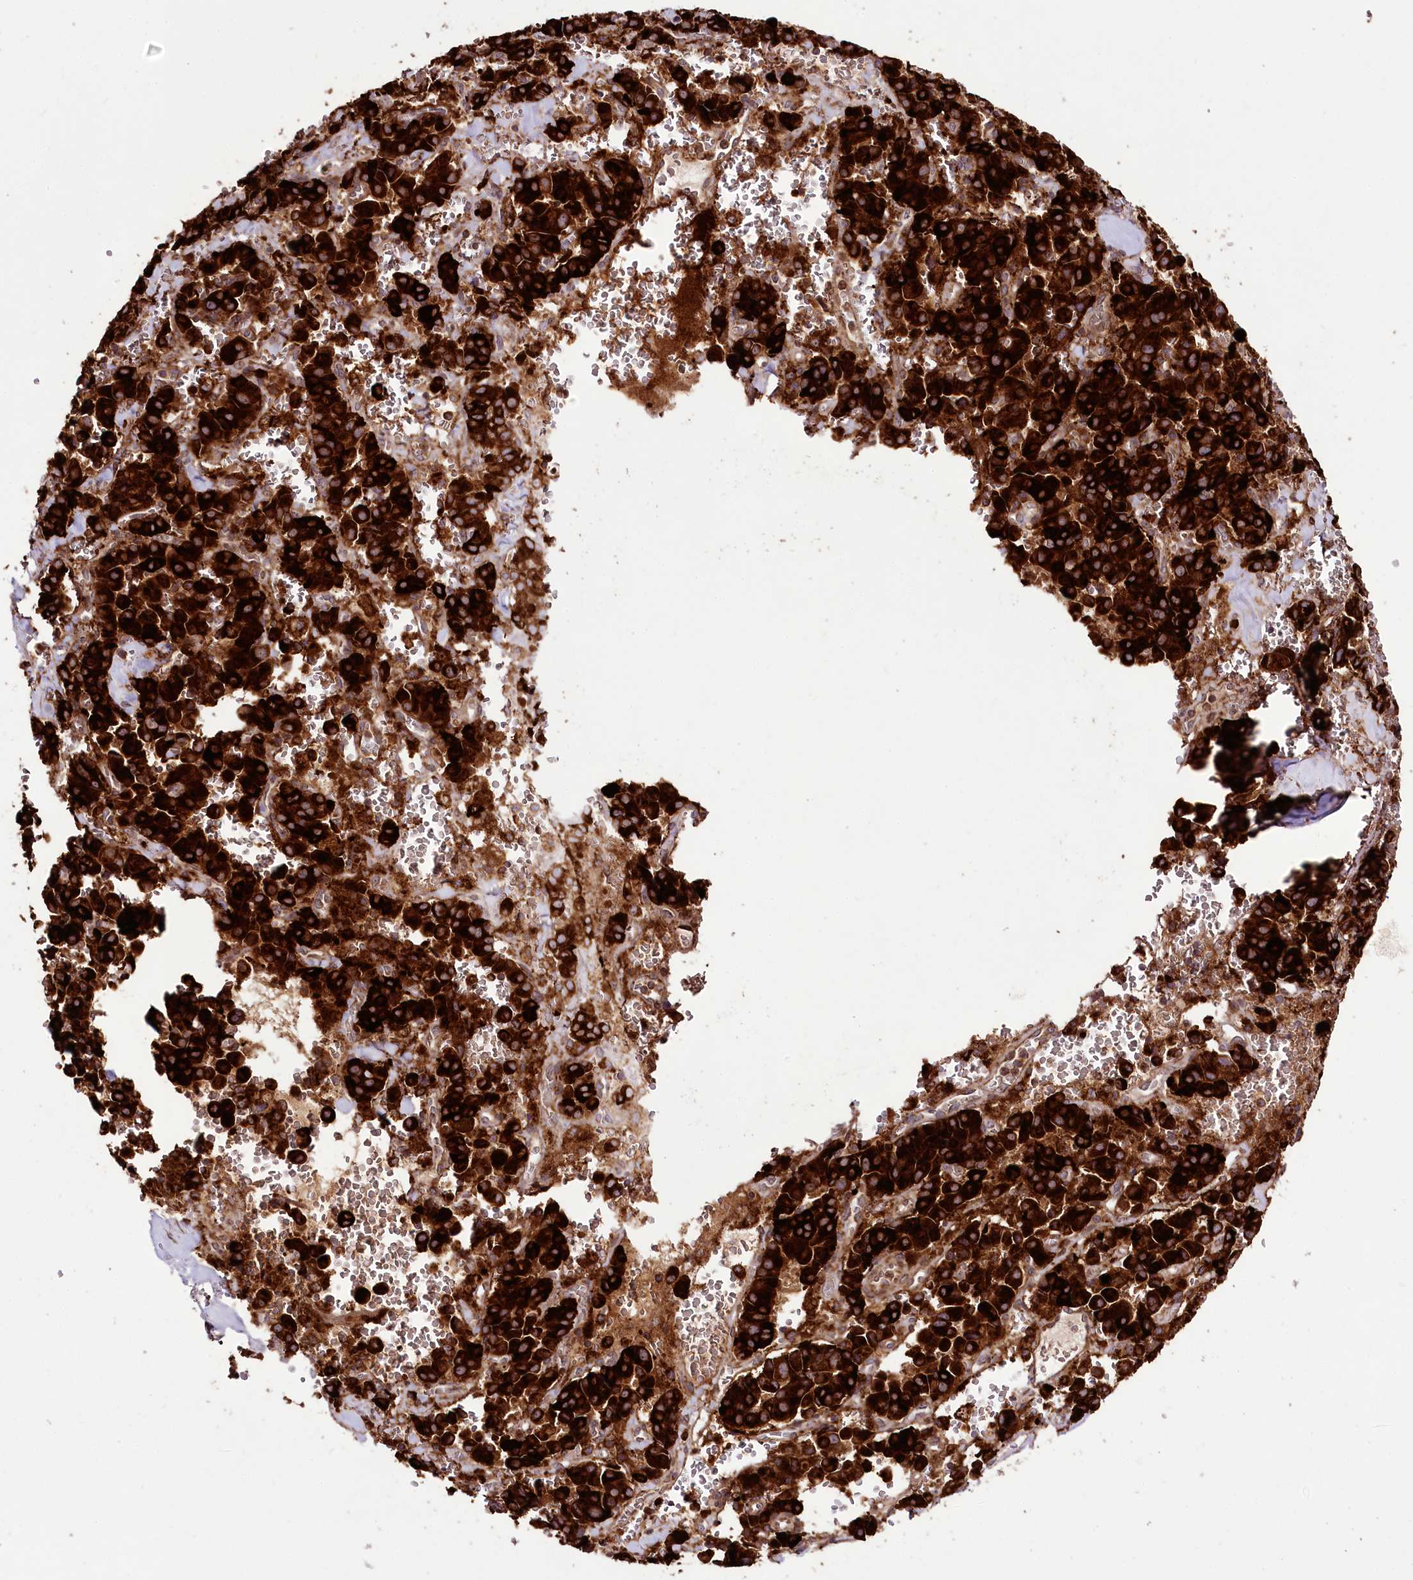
{"staining": {"intensity": "strong", "quantity": ">75%", "location": "cytoplasmic/membranous"}, "tissue": "pancreatic cancer", "cell_type": "Tumor cells", "image_type": "cancer", "snomed": [{"axis": "morphology", "description": "Adenocarcinoma, NOS"}, {"axis": "topography", "description": "Pancreas"}], "caption": "Immunohistochemical staining of human pancreatic adenocarcinoma exhibits high levels of strong cytoplasmic/membranous protein expression in about >75% of tumor cells.", "gene": "RAB7A", "patient": {"sex": "male", "age": 65}}